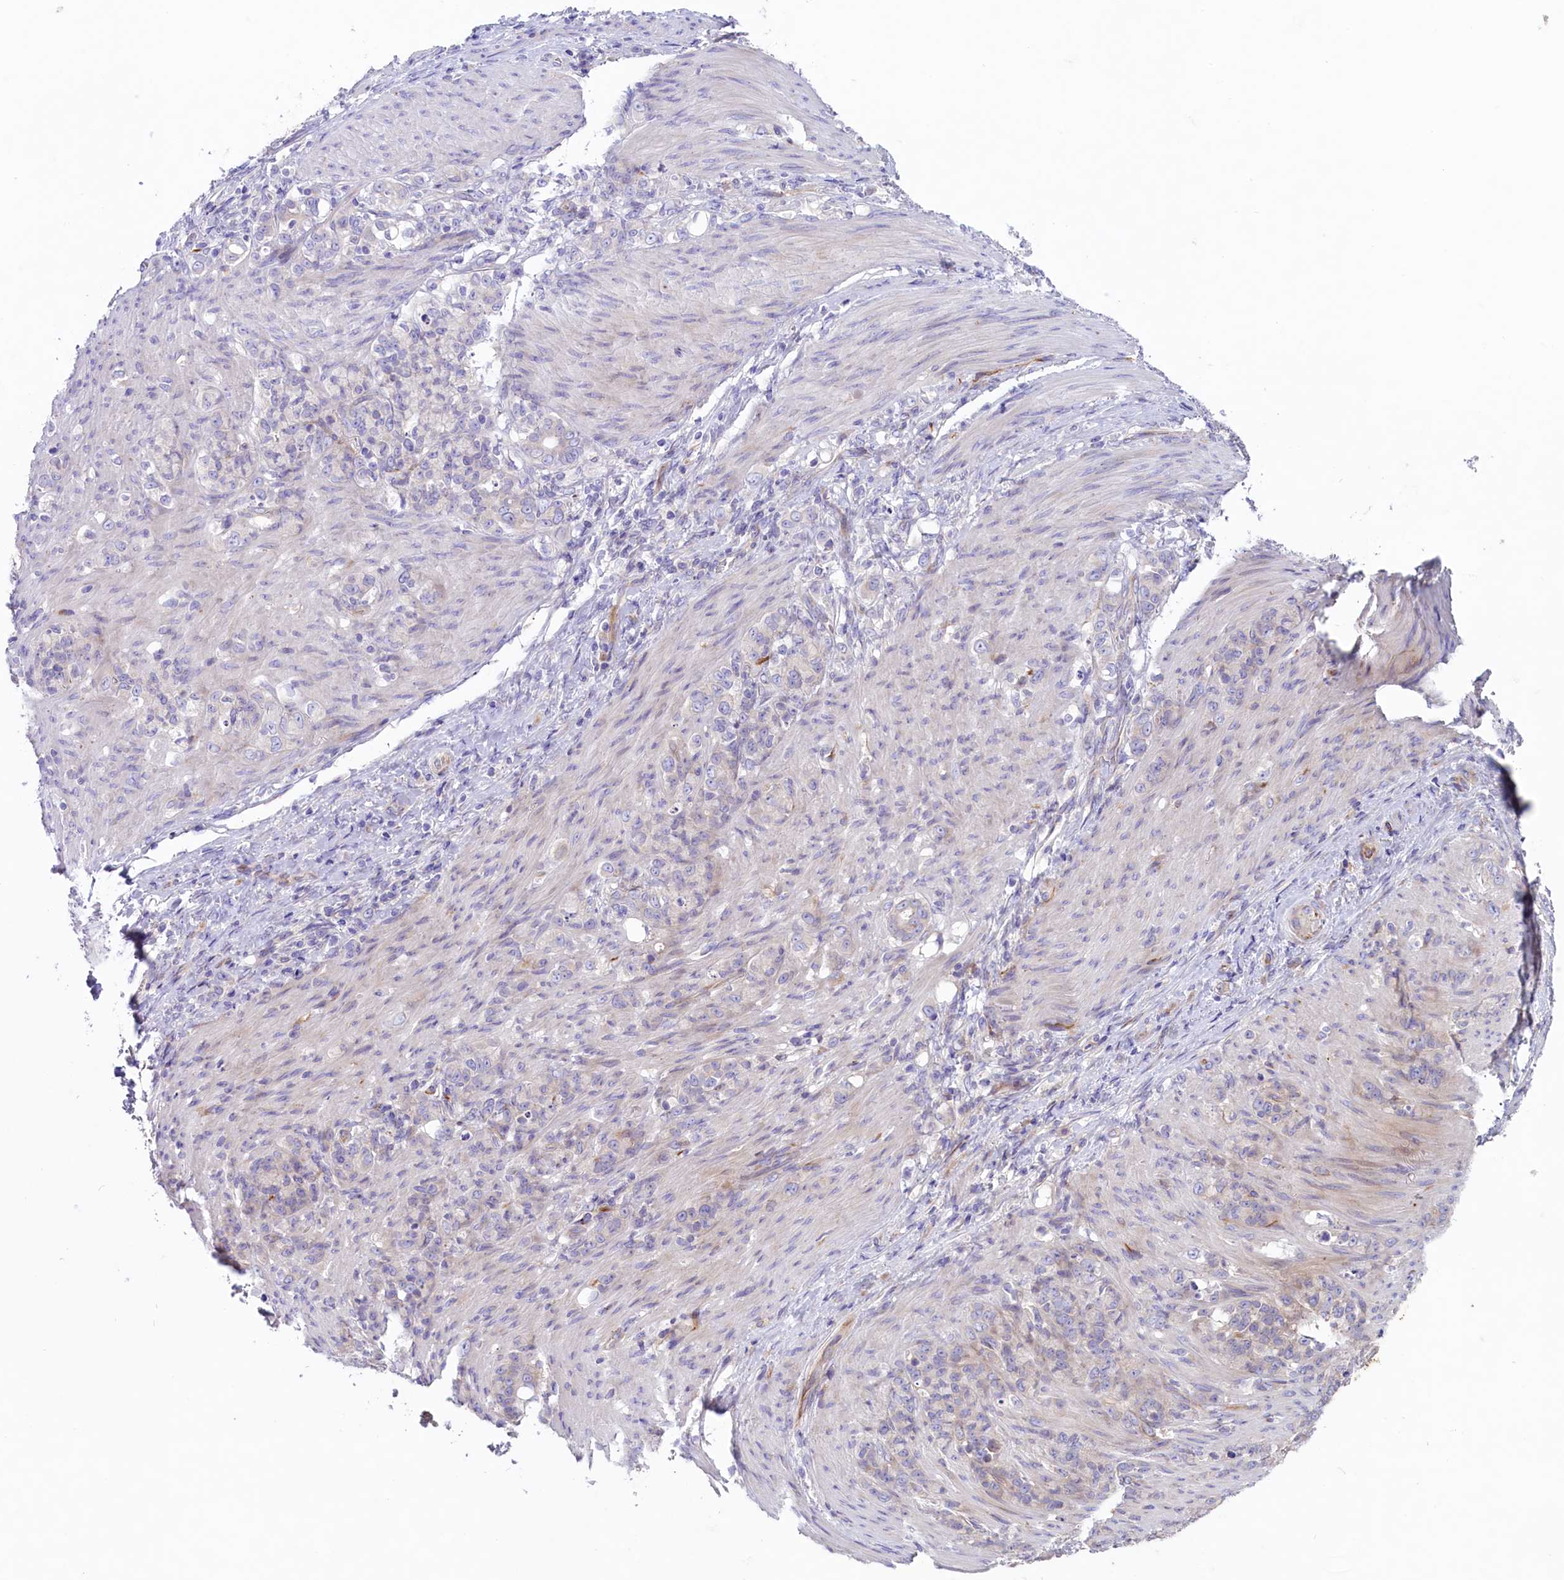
{"staining": {"intensity": "negative", "quantity": "none", "location": "none"}, "tissue": "stomach cancer", "cell_type": "Tumor cells", "image_type": "cancer", "snomed": [{"axis": "morphology", "description": "Adenocarcinoma, NOS"}, {"axis": "topography", "description": "Stomach"}], "caption": "High magnification brightfield microscopy of stomach adenocarcinoma stained with DAB (3,3'-diaminobenzidine) (brown) and counterstained with hematoxylin (blue): tumor cells show no significant expression.", "gene": "CD99L2", "patient": {"sex": "female", "age": 79}}